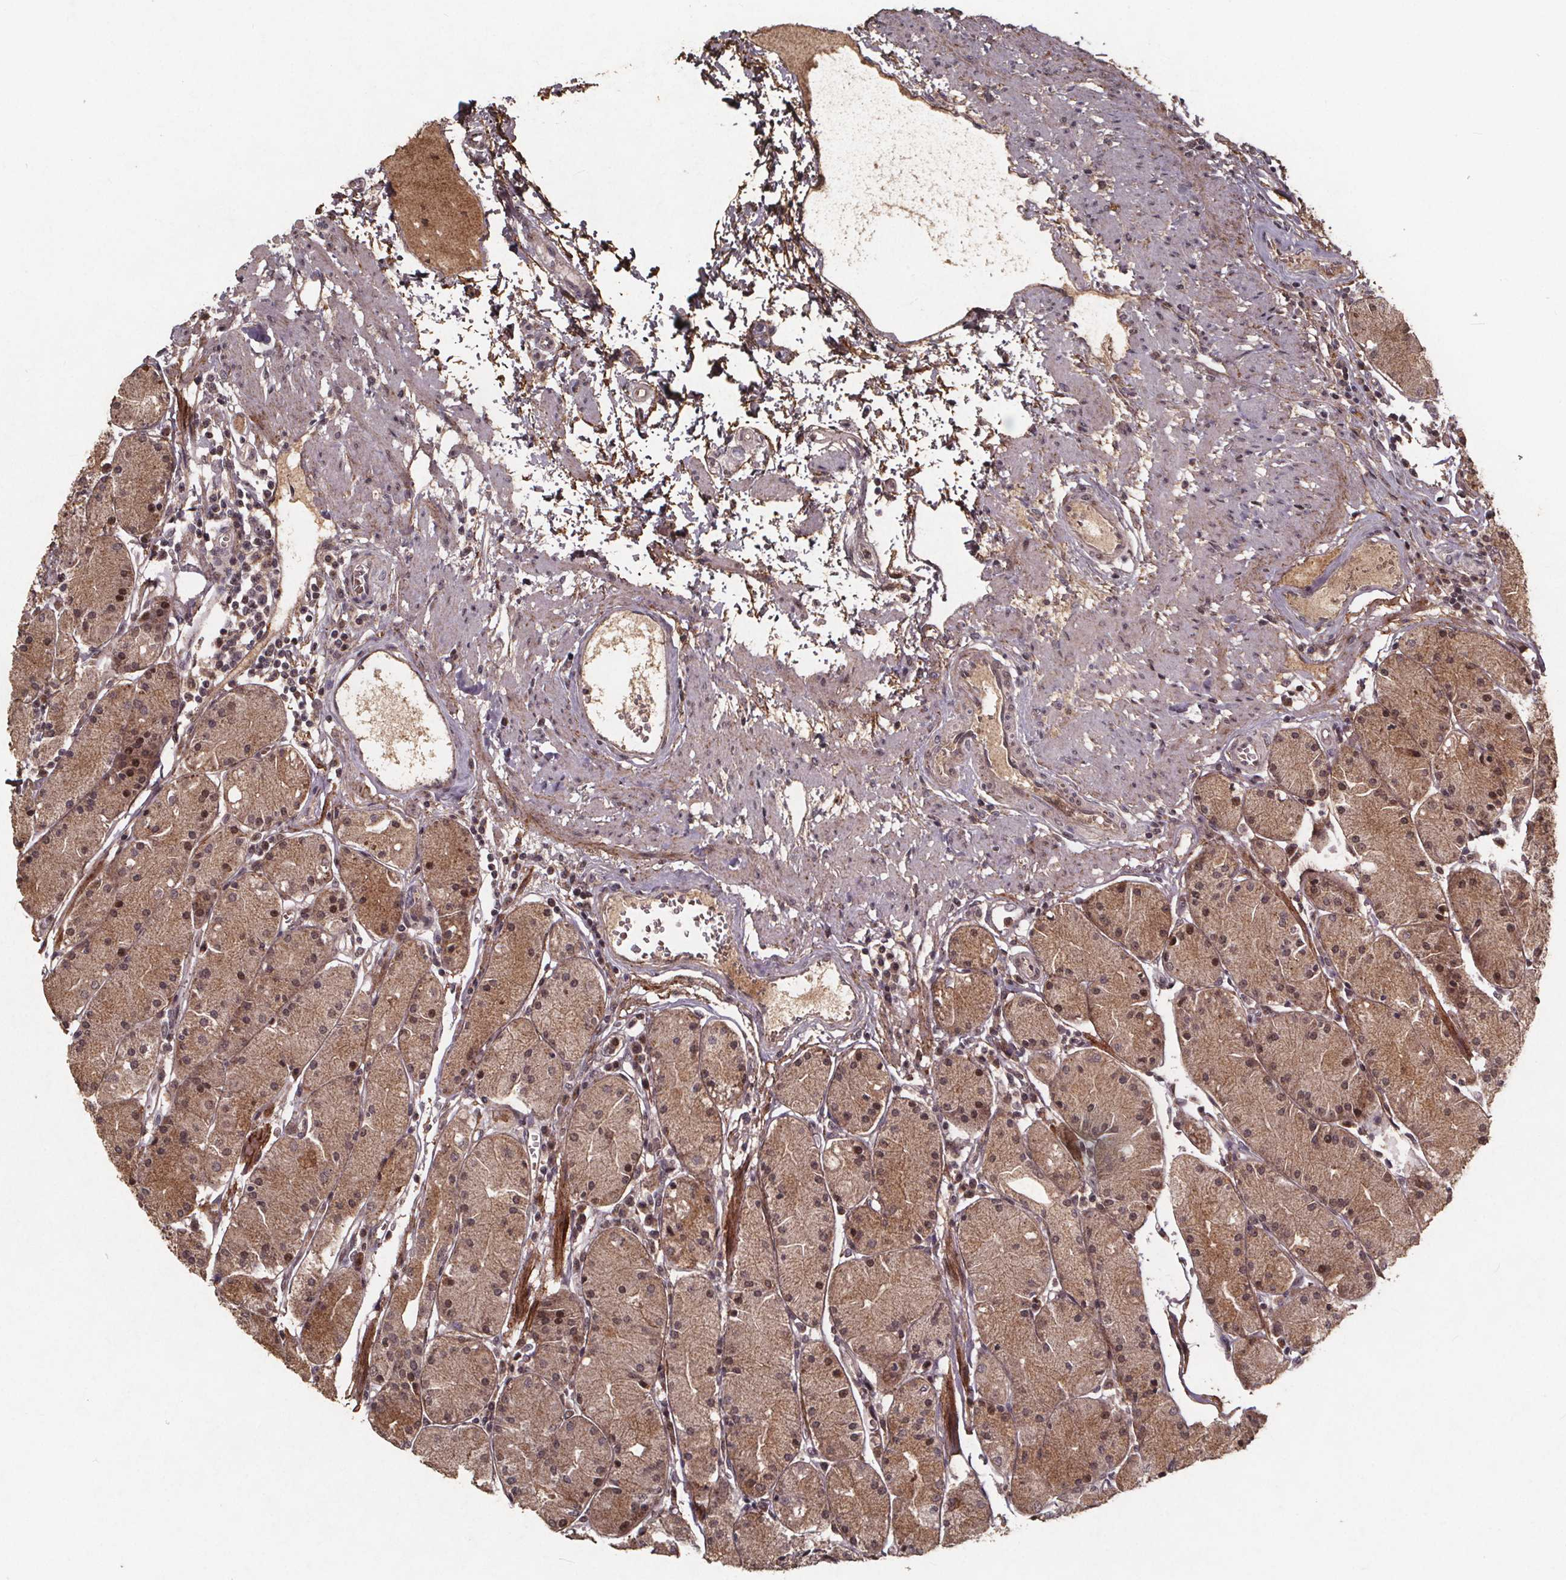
{"staining": {"intensity": "moderate", "quantity": "25%-75%", "location": "cytoplasmic/membranous,nuclear"}, "tissue": "stomach", "cell_type": "Glandular cells", "image_type": "normal", "snomed": [{"axis": "morphology", "description": "Normal tissue, NOS"}, {"axis": "topography", "description": "Stomach, upper"}], "caption": "Immunohistochemical staining of normal stomach reveals moderate cytoplasmic/membranous,nuclear protein positivity in approximately 25%-75% of glandular cells. The protein is shown in brown color, while the nuclei are stained blue.", "gene": "GPX3", "patient": {"sex": "male", "age": 69}}